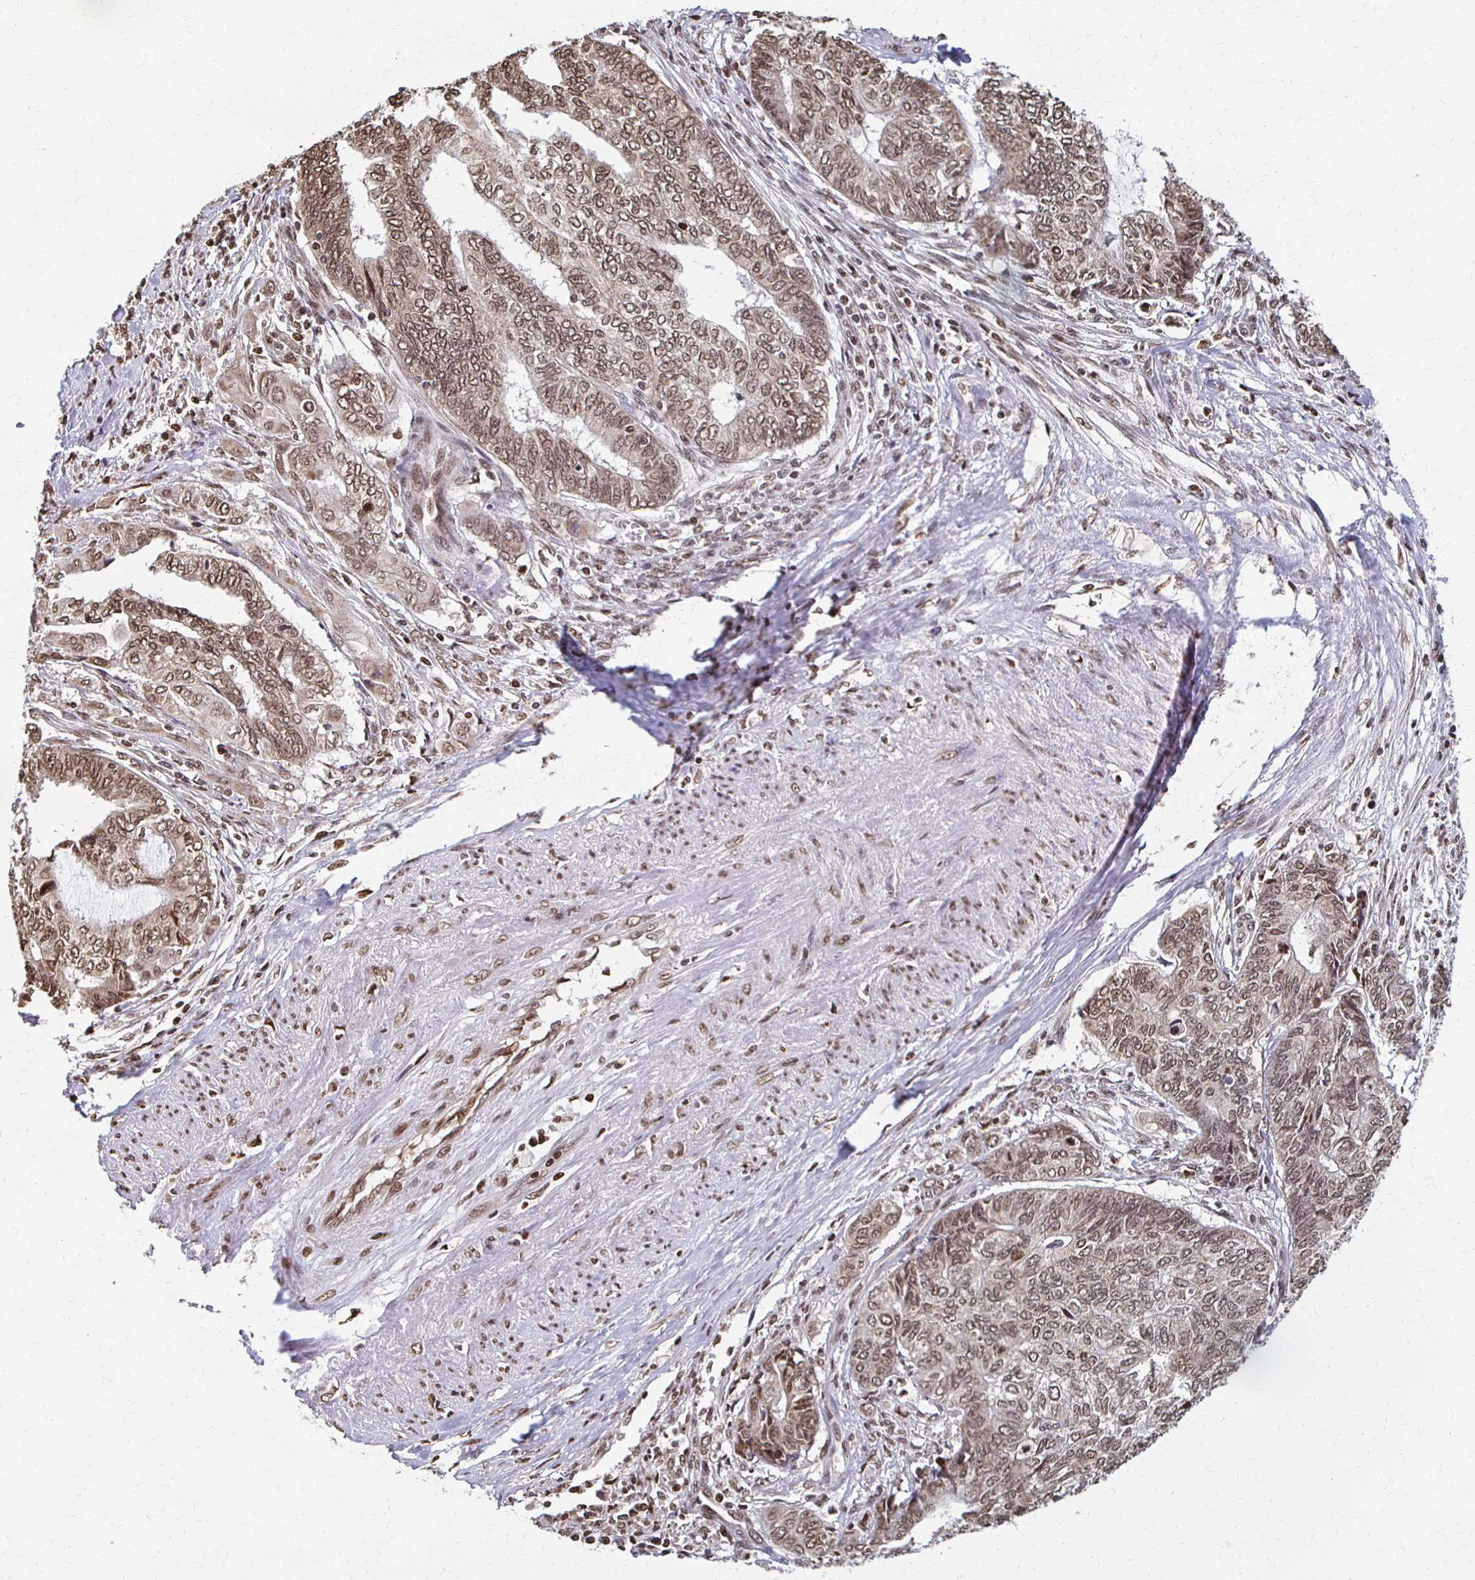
{"staining": {"intensity": "moderate", "quantity": ">75%", "location": "nuclear"}, "tissue": "endometrial cancer", "cell_type": "Tumor cells", "image_type": "cancer", "snomed": [{"axis": "morphology", "description": "Adenocarcinoma, NOS"}, {"axis": "topography", "description": "Uterus"}, {"axis": "topography", "description": "Endometrium"}], "caption": "Moderate nuclear positivity is seen in approximately >75% of tumor cells in adenocarcinoma (endometrial).", "gene": "HOXA9", "patient": {"sex": "female", "age": 70}}